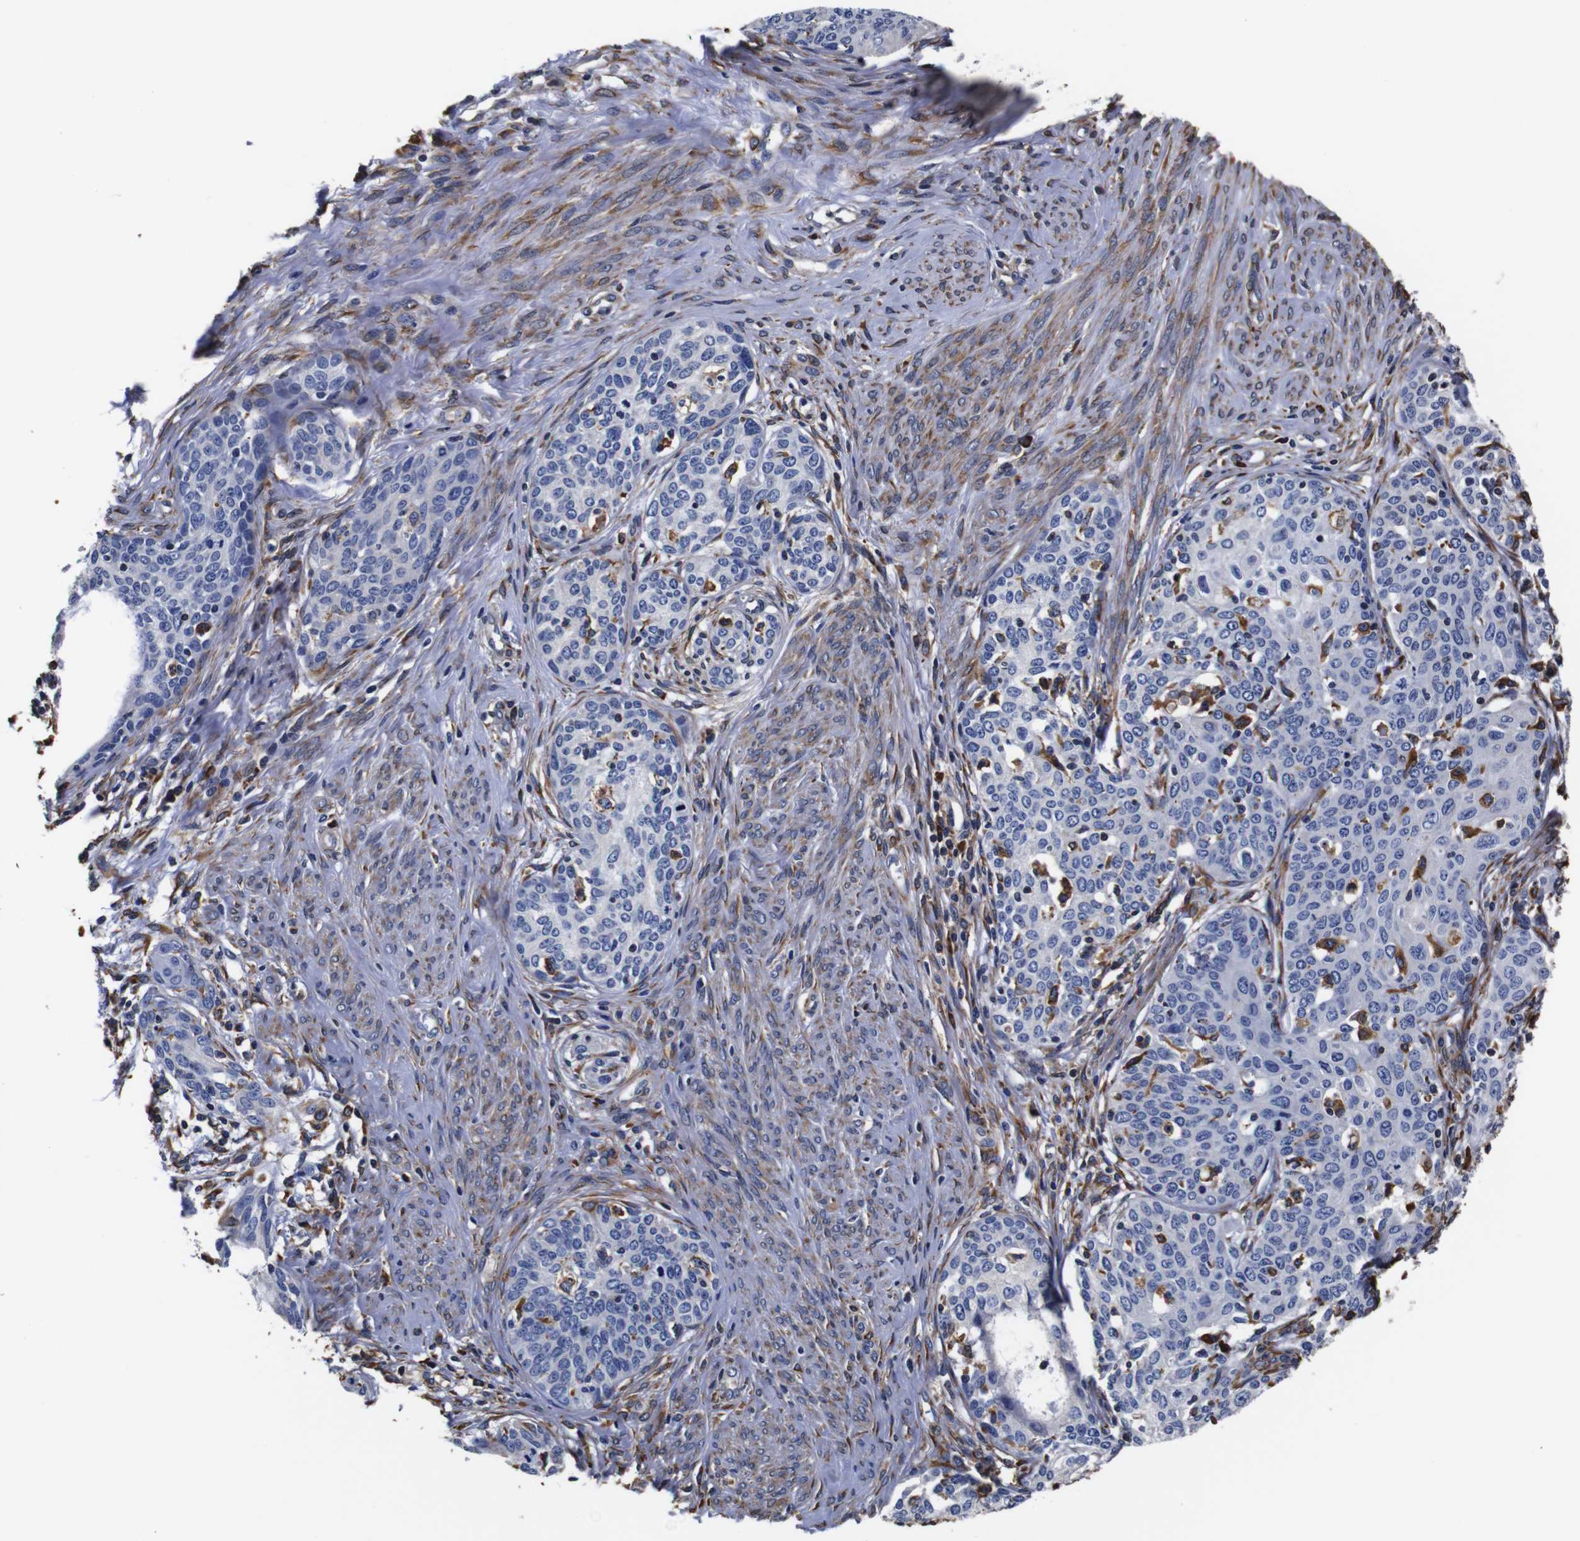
{"staining": {"intensity": "negative", "quantity": "none", "location": "none"}, "tissue": "cervical cancer", "cell_type": "Tumor cells", "image_type": "cancer", "snomed": [{"axis": "morphology", "description": "Squamous cell carcinoma, NOS"}, {"axis": "morphology", "description": "Adenocarcinoma, NOS"}, {"axis": "topography", "description": "Cervix"}], "caption": "High power microscopy micrograph of an IHC photomicrograph of cervical adenocarcinoma, revealing no significant staining in tumor cells.", "gene": "PPIB", "patient": {"sex": "female", "age": 52}}